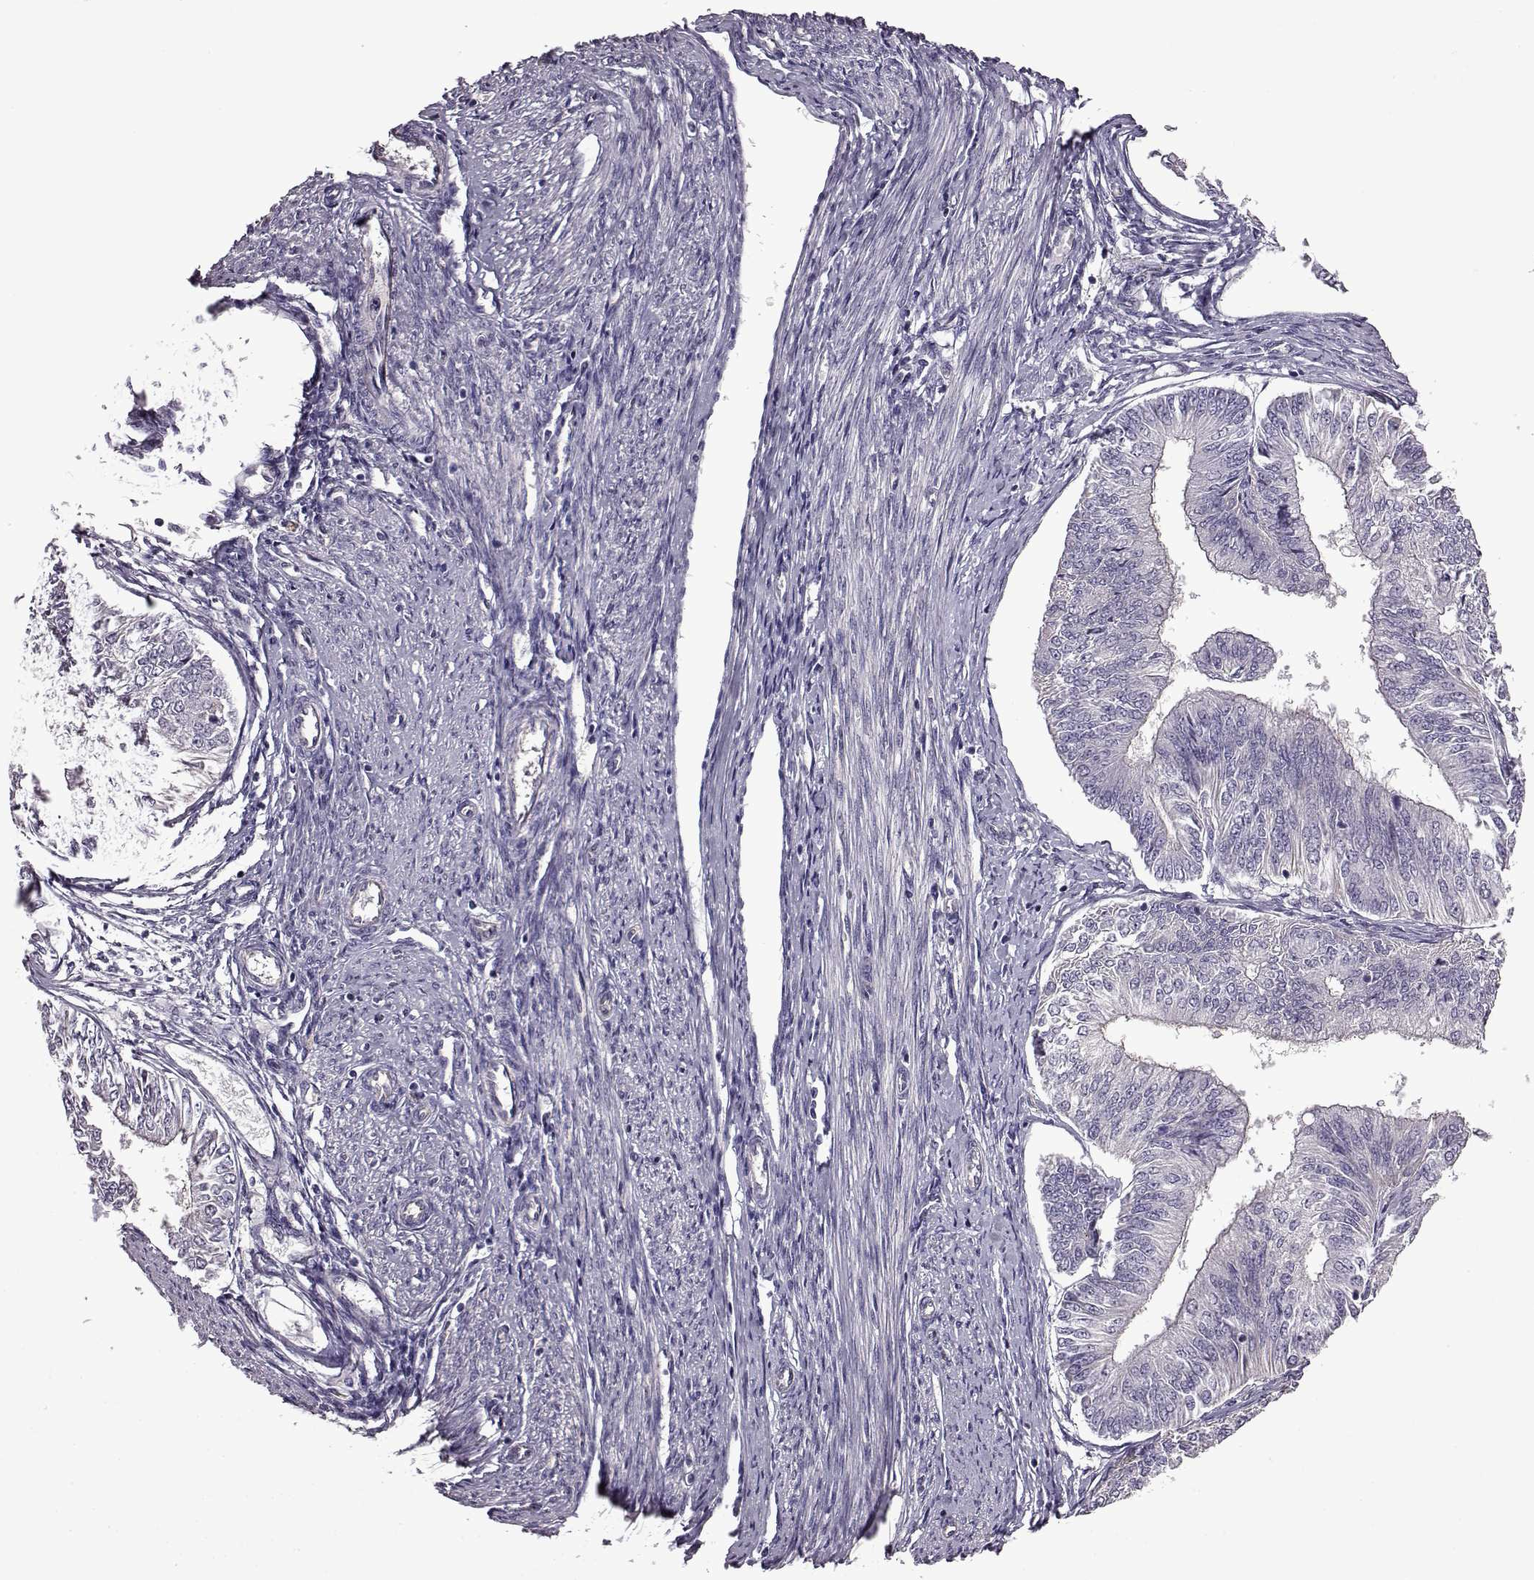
{"staining": {"intensity": "negative", "quantity": "none", "location": "none"}, "tissue": "endometrial cancer", "cell_type": "Tumor cells", "image_type": "cancer", "snomed": [{"axis": "morphology", "description": "Adenocarcinoma, NOS"}, {"axis": "topography", "description": "Endometrium"}], "caption": "Image shows no protein positivity in tumor cells of adenocarcinoma (endometrial) tissue.", "gene": "EDDM3B", "patient": {"sex": "female", "age": 58}}